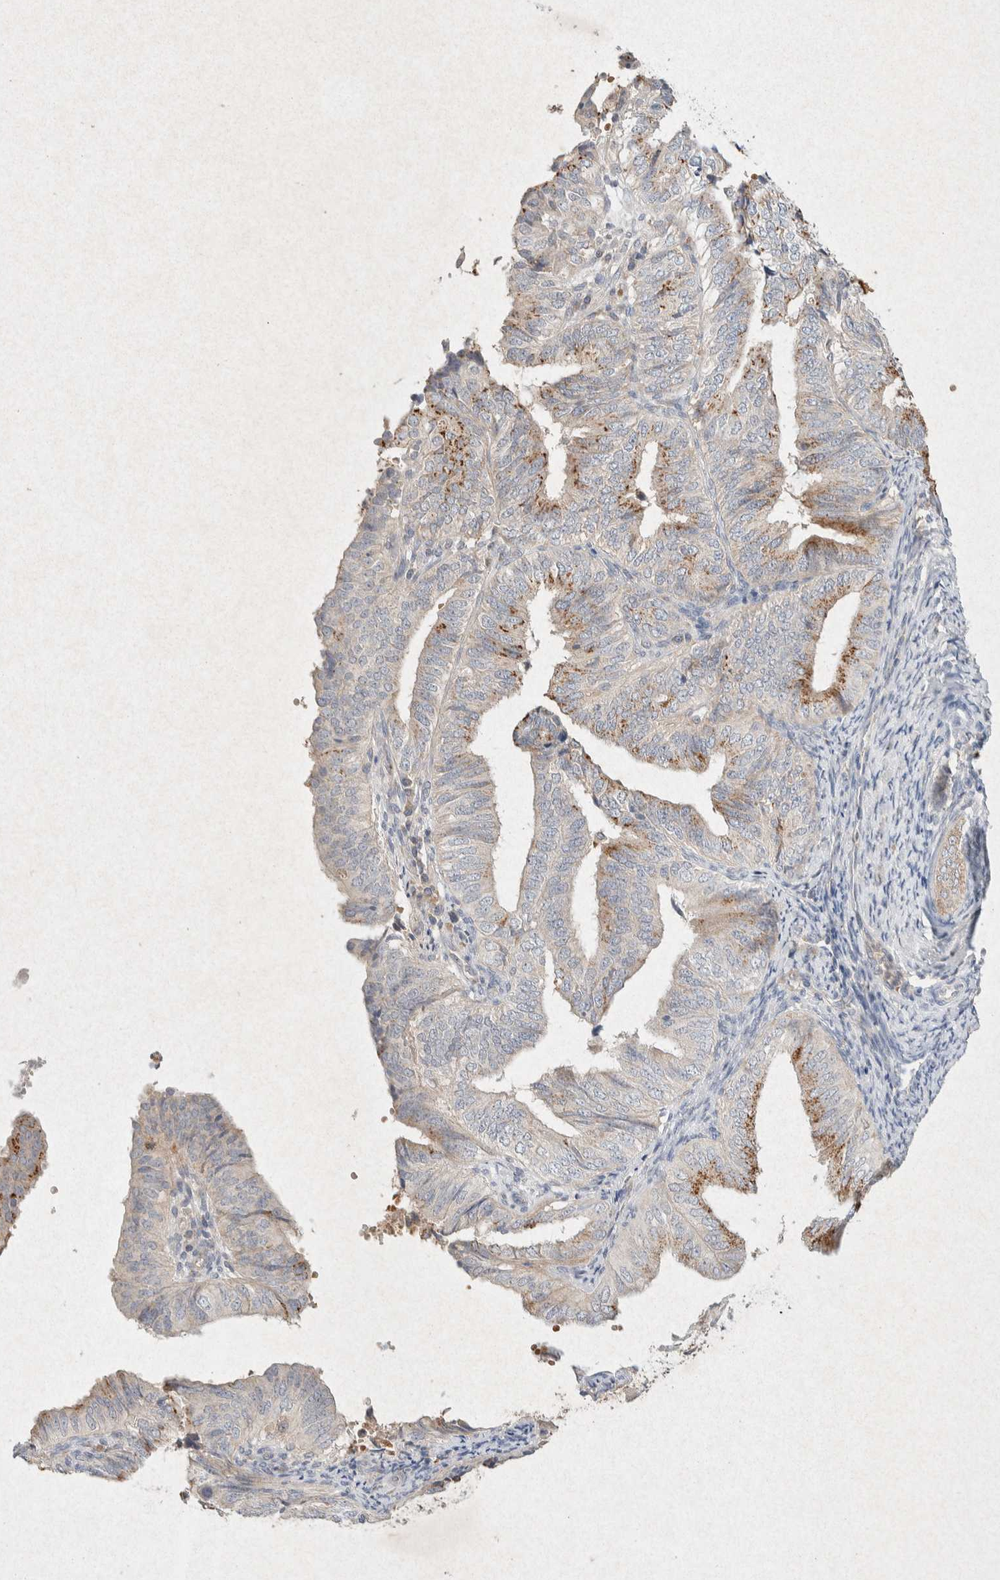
{"staining": {"intensity": "moderate", "quantity": "25%-75%", "location": "cytoplasmic/membranous"}, "tissue": "endometrial cancer", "cell_type": "Tumor cells", "image_type": "cancer", "snomed": [{"axis": "morphology", "description": "Adenocarcinoma, NOS"}, {"axis": "topography", "description": "Endometrium"}], "caption": "Immunohistochemistry photomicrograph of neoplastic tissue: endometrial cancer stained using immunohistochemistry displays medium levels of moderate protein expression localized specifically in the cytoplasmic/membranous of tumor cells, appearing as a cytoplasmic/membranous brown color.", "gene": "GNAI1", "patient": {"sex": "female", "age": 58}}